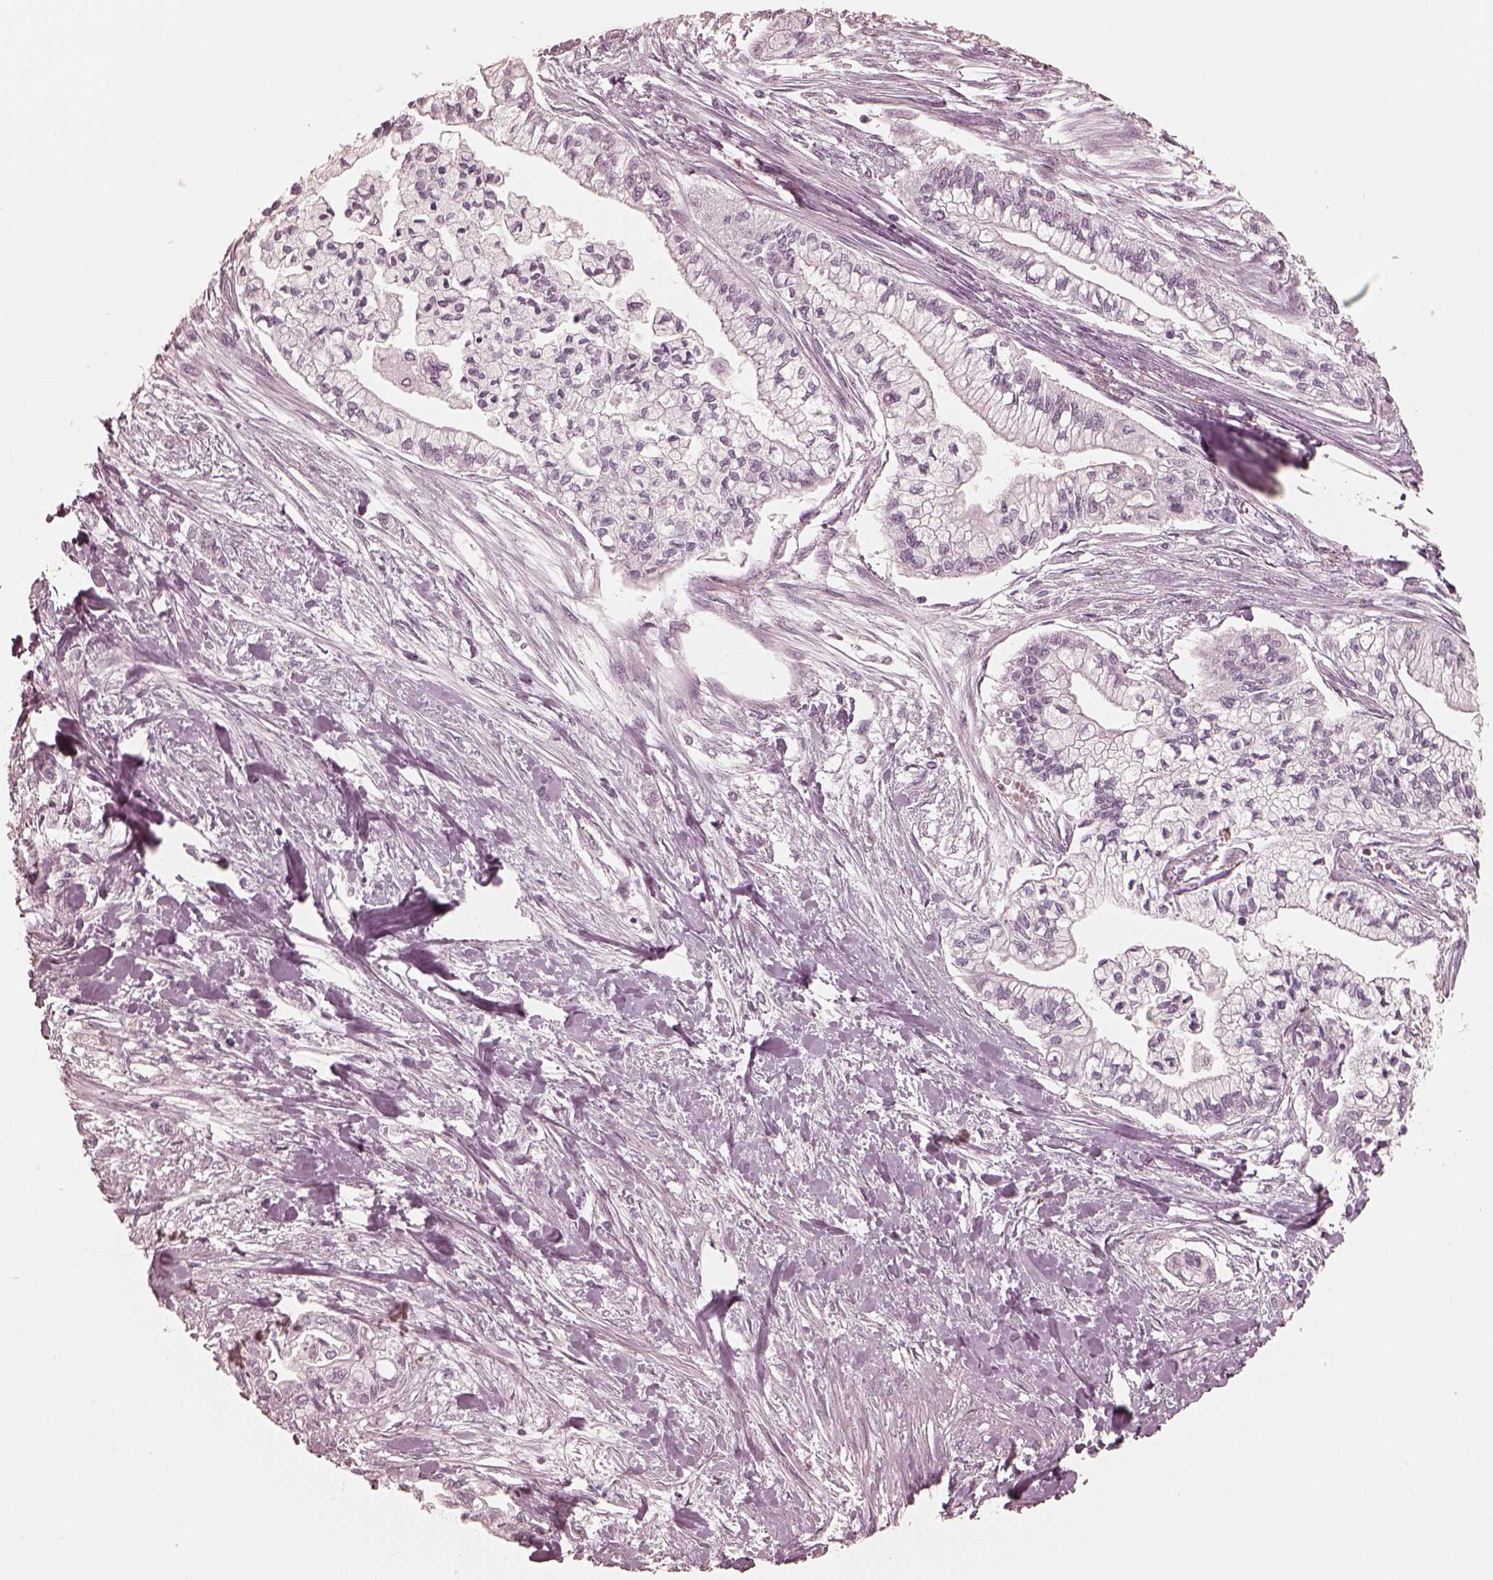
{"staining": {"intensity": "negative", "quantity": "none", "location": "none"}, "tissue": "pancreatic cancer", "cell_type": "Tumor cells", "image_type": "cancer", "snomed": [{"axis": "morphology", "description": "Adenocarcinoma, NOS"}, {"axis": "topography", "description": "Pancreas"}], "caption": "Photomicrograph shows no significant protein expression in tumor cells of adenocarcinoma (pancreatic). (DAB (3,3'-diaminobenzidine) IHC with hematoxylin counter stain).", "gene": "CALR3", "patient": {"sex": "male", "age": 54}}